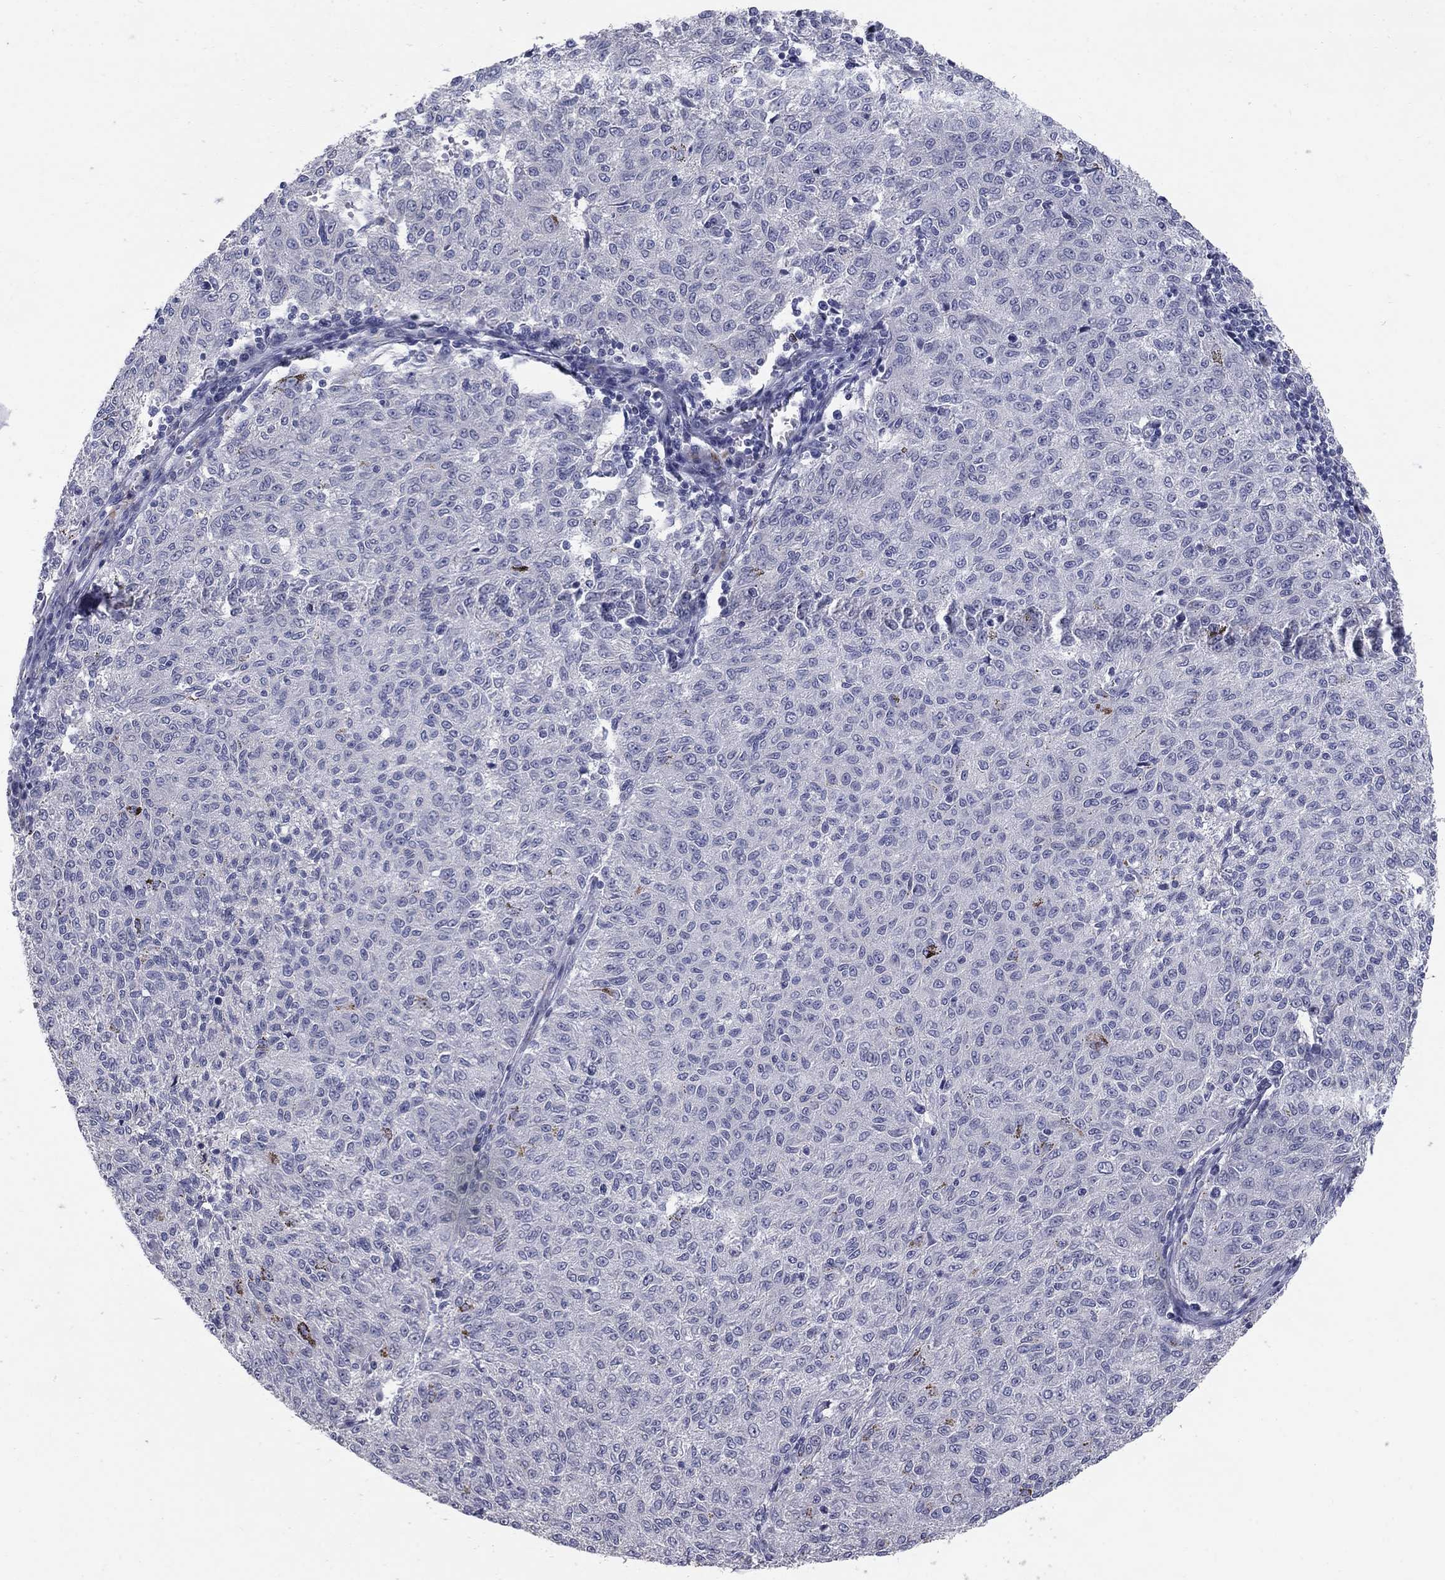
{"staining": {"intensity": "negative", "quantity": "none", "location": "none"}, "tissue": "melanoma", "cell_type": "Tumor cells", "image_type": "cancer", "snomed": [{"axis": "morphology", "description": "Malignant melanoma, NOS"}, {"axis": "topography", "description": "Skin"}], "caption": "A high-resolution photomicrograph shows IHC staining of malignant melanoma, which reveals no significant positivity in tumor cells.", "gene": "NTRK2", "patient": {"sex": "female", "age": 72}}